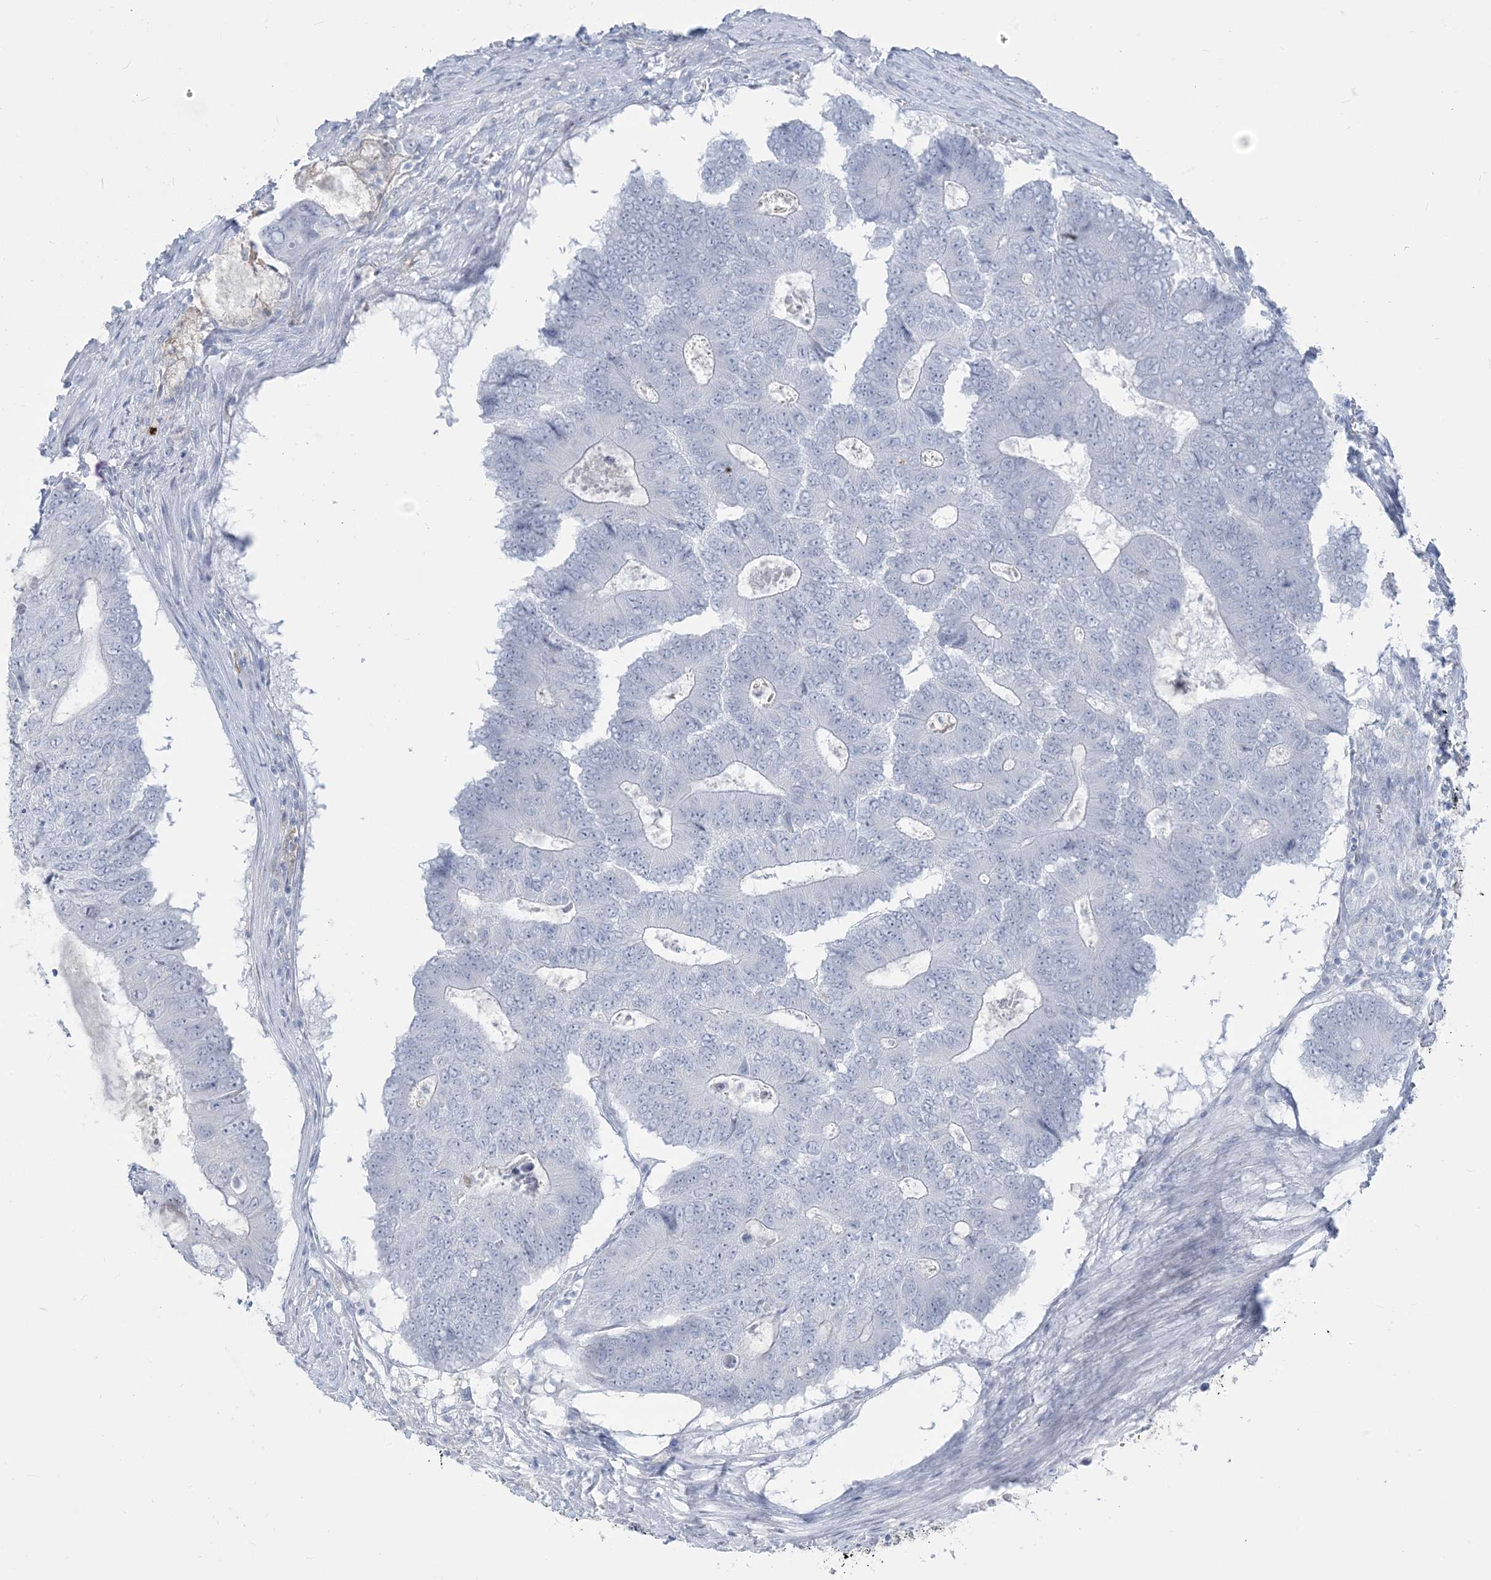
{"staining": {"intensity": "negative", "quantity": "none", "location": "none"}, "tissue": "colorectal cancer", "cell_type": "Tumor cells", "image_type": "cancer", "snomed": [{"axis": "morphology", "description": "Adenocarcinoma, NOS"}, {"axis": "topography", "description": "Colon"}], "caption": "The immunohistochemistry (IHC) micrograph has no significant expression in tumor cells of colorectal cancer tissue.", "gene": "HLA-DRB1", "patient": {"sex": "male", "age": 87}}